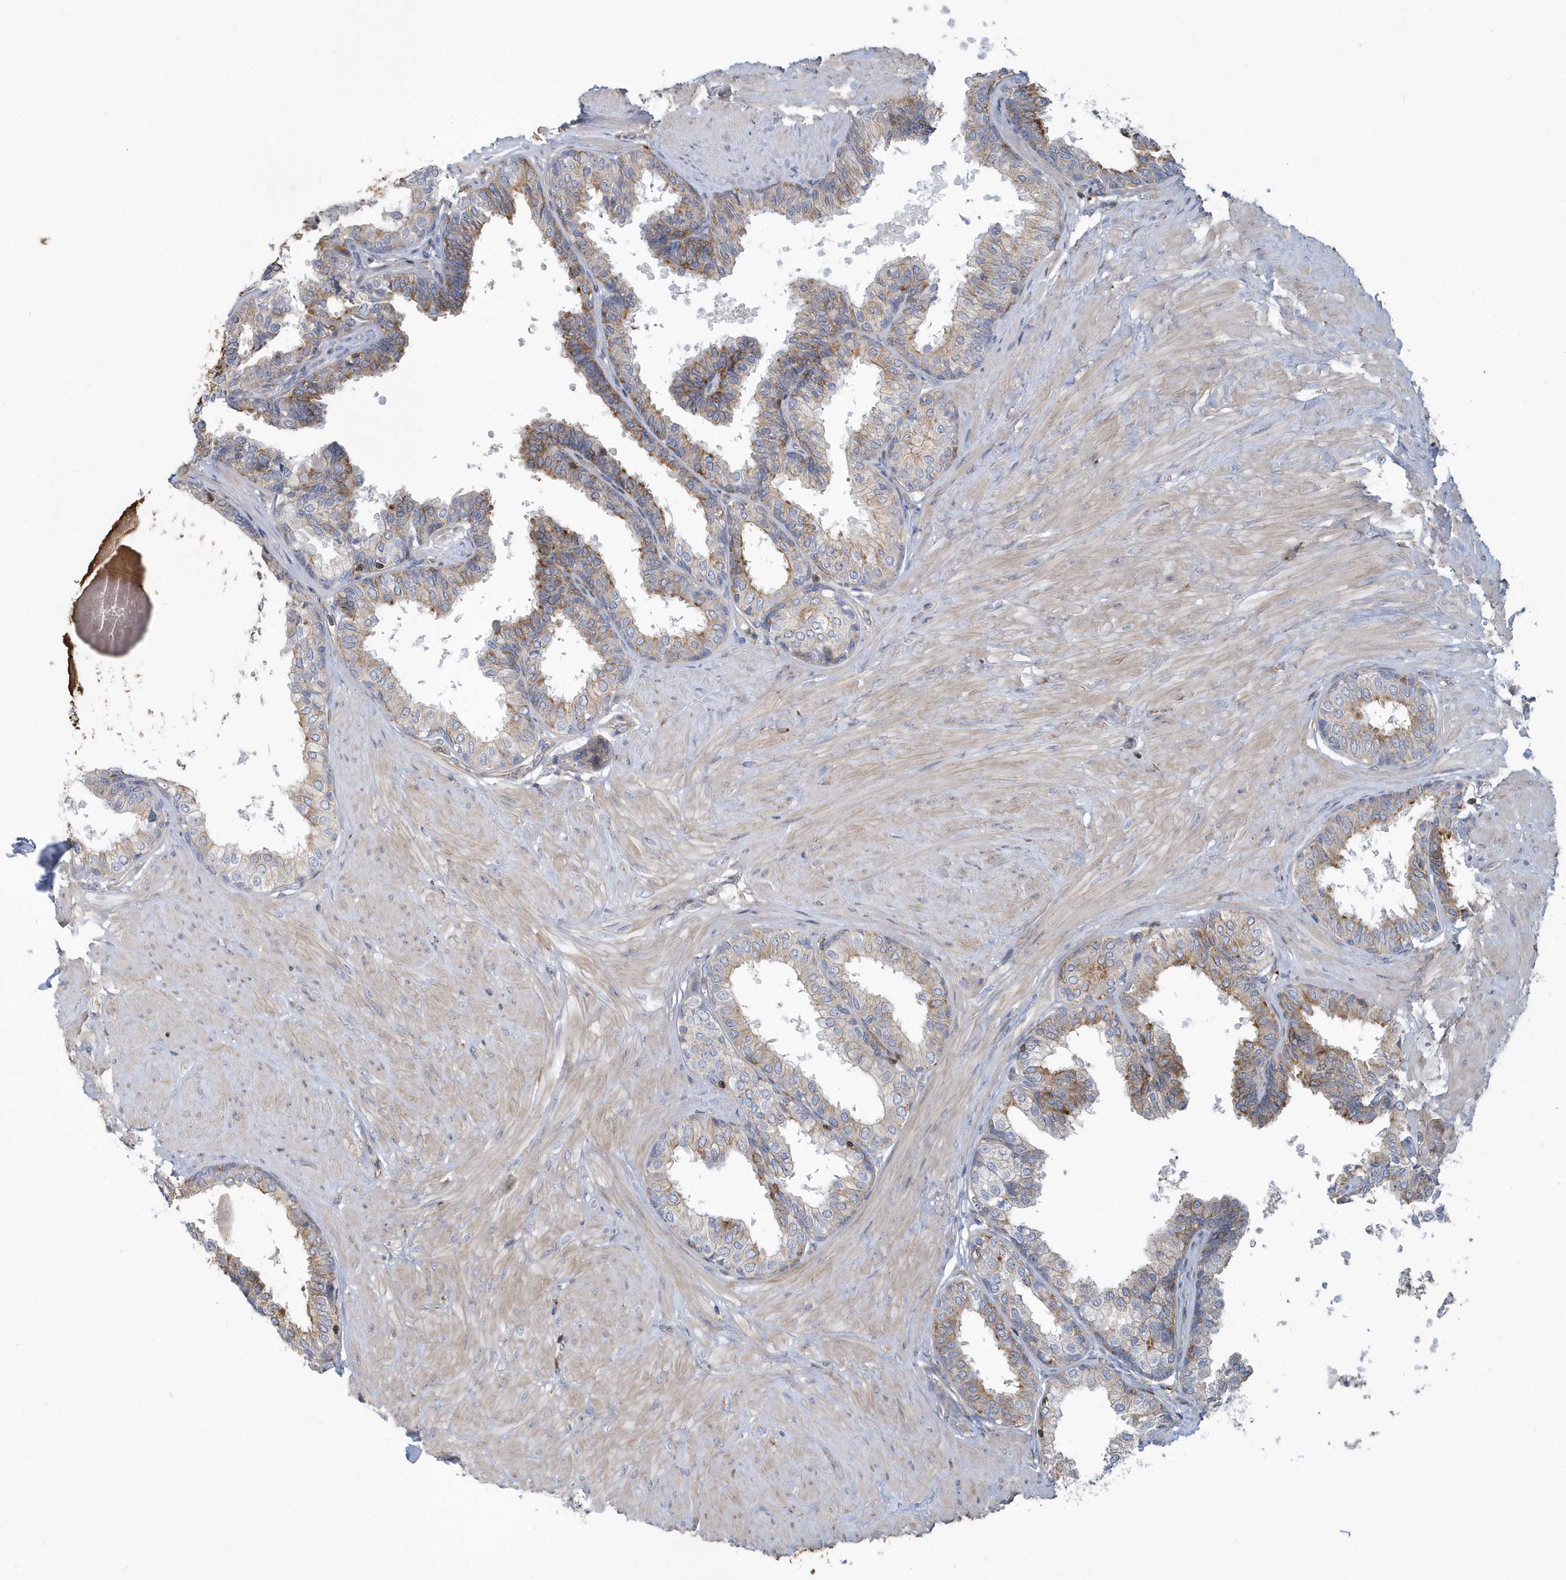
{"staining": {"intensity": "moderate", "quantity": "<25%", "location": "cytoplasmic/membranous"}, "tissue": "prostate", "cell_type": "Glandular cells", "image_type": "normal", "snomed": [{"axis": "morphology", "description": "Normal tissue, NOS"}, {"axis": "topography", "description": "Prostate"}], "caption": "Brown immunohistochemical staining in benign prostate shows moderate cytoplasmic/membranous positivity in about <25% of glandular cells. (DAB (3,3'-diaminobenzidine) IHC, brown staining for protein, blue staining for nuclei).", "gene": "ARAP2", "patient": {"sex": "male", "age": 48}}